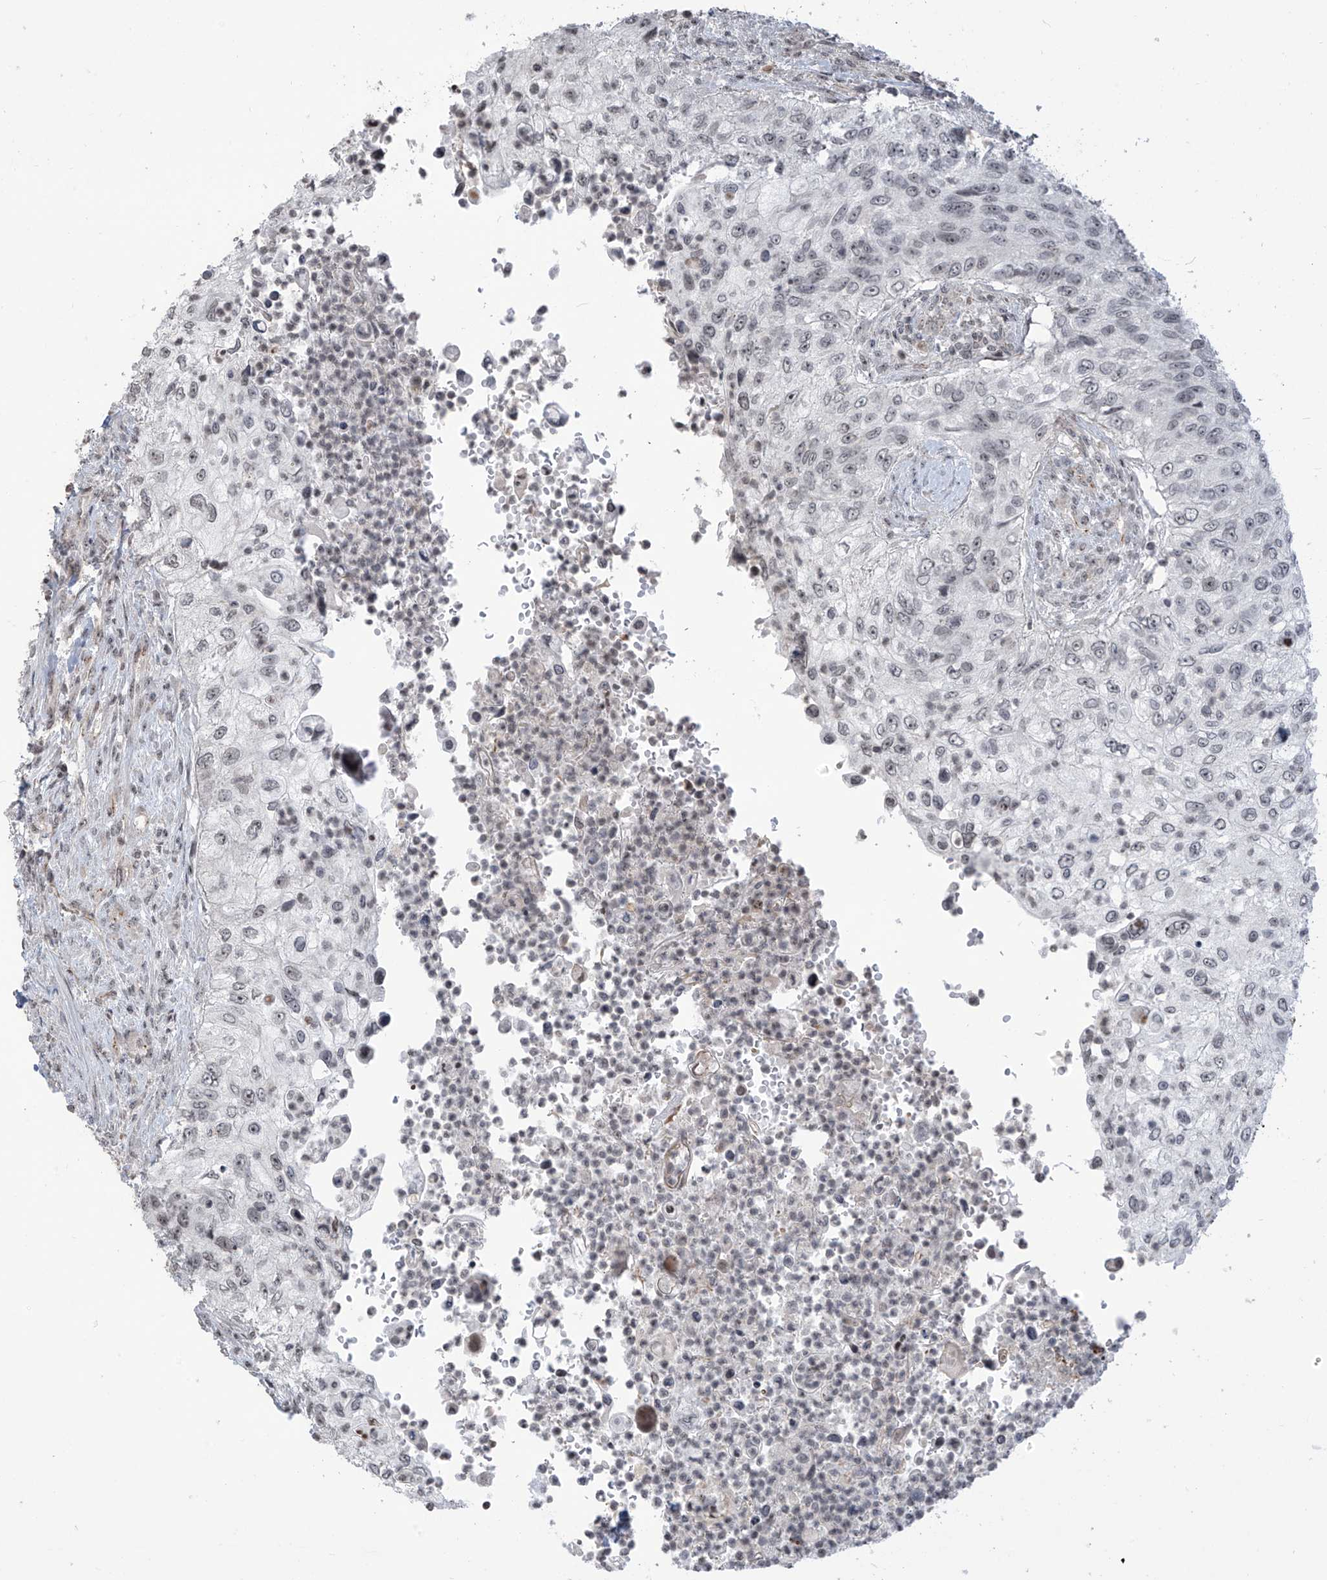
{"staining": {"intensity": "negative", "quantity": "none", "location": "none"}, "tissue": "urothelial cancer", "cell_type": "Tumor cells", "image_type": "cancer", "snomed": [{"axis": "morphology", "description": "Urothelial carcinoma, High grade"}, {"axis": "topography", "description": "Urinary bladder"}], "caption": "This micrograph is of high-grade urothelial carcinoma stained with immunohistochemistry (IHC) to label a protein in brown with the nuclei are counter-stained blue. There is no positivity in tumor cells. (DAB IHC visualized using brightfield microscopy, high magnification).", "gene": "METAP1D", "patient": {"sex": "female", "age": 60}}